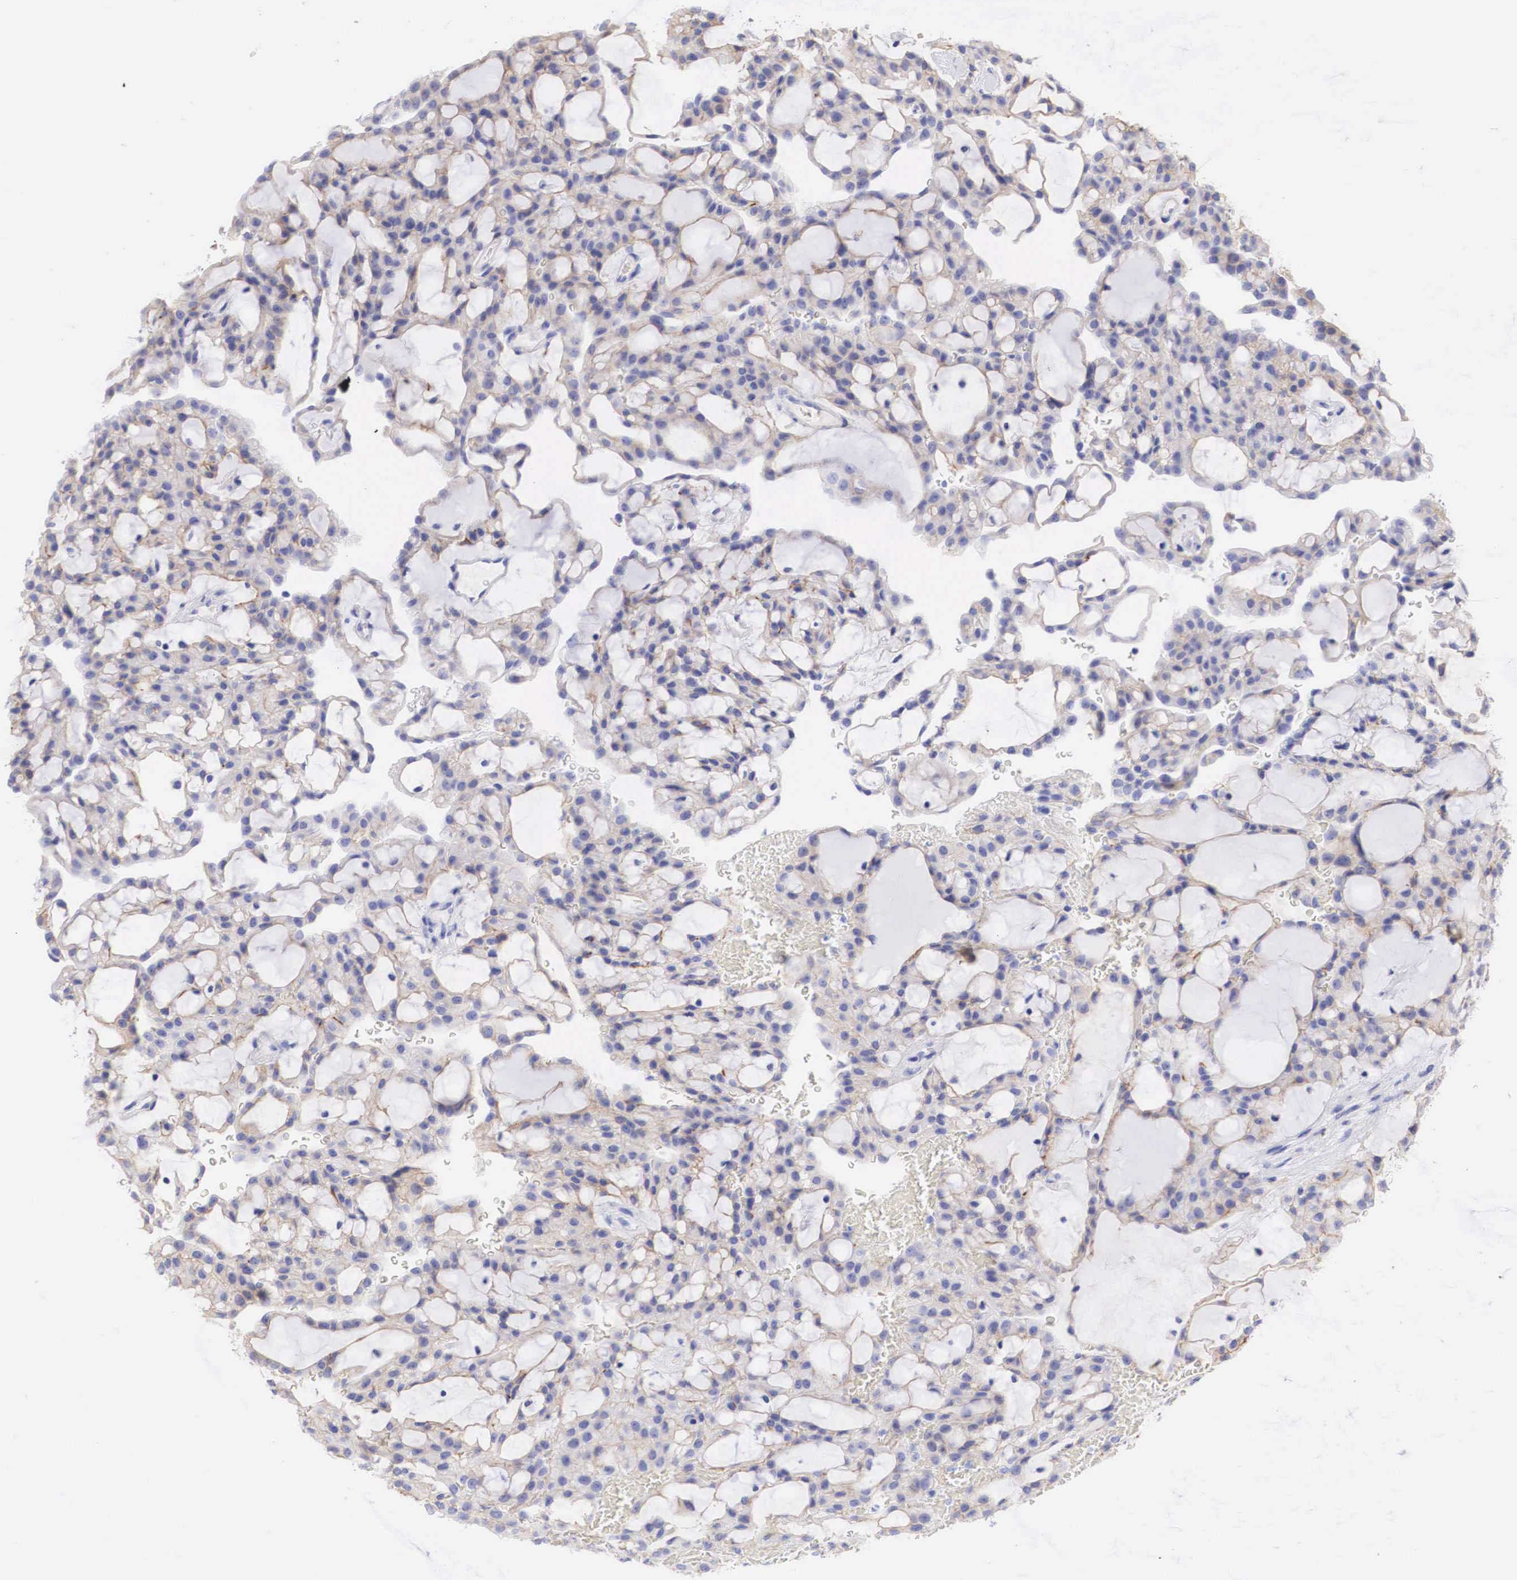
{"staining": {"intensity": "weak", "quantity": "25%-75%", "location": "cytoplasmic/membranous"}, "tissue": "renal cancer", "cell_type": "Tumor cells", "image_type": "cancer", "snomed": [{"axis": "morphology", "description": "Adenocarcinoma, NOS"}, {"axis": "topography", "description": "Kidney"}], "caption": "Immunohistochemistry (IHC) (DAB (3,3'-diaminobenzidine)) staining of renal cancer (adenocarcinoma) demonstrates weak cytoplasmic/membranous protein staining in approximately 25%-75% of tumor cells. The protein is shown in brown color, while the nuclei are stained blue.", "gene": "ERBB2", "patient": {"sex": "male", "age": 63}}